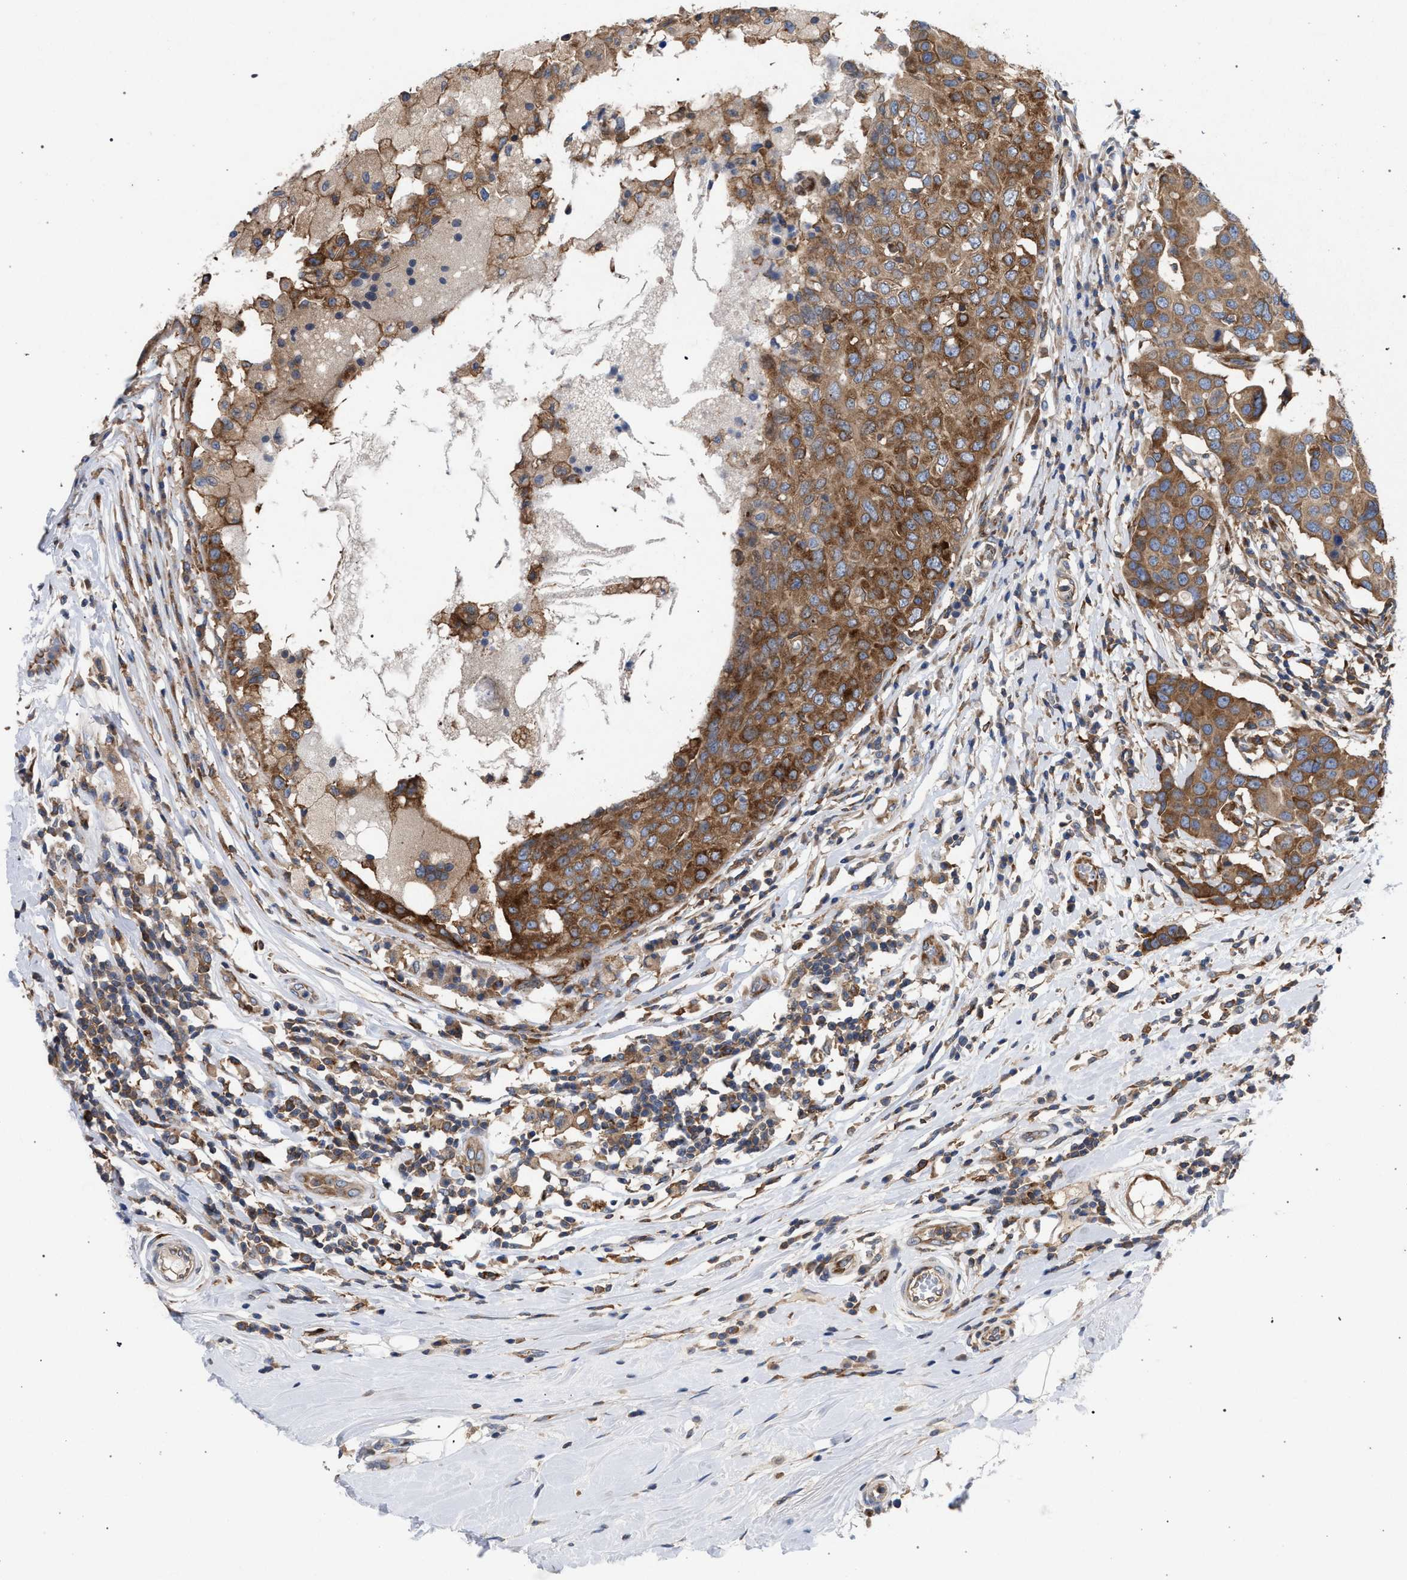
{"staining": {"intensity": "moderate", "quantity": ">75%", "location": "cytoplasmic/membranous"}, "tissue": "breast cancer", "cell_type": "Tumor cells", "image_type": "cancer", "snomed": [{"axis": "morphology", "description": "Duct carcinoma"}, {"axis": "topography", "description": "Breast"}], "caption": "Protein staining of breast cancer tissue exhibits moderate cytoplasmic/membranous staining in about >75% of tumor cells.", "gene": "CDR2L", "patient": {"sex": "female", "age": 27}}